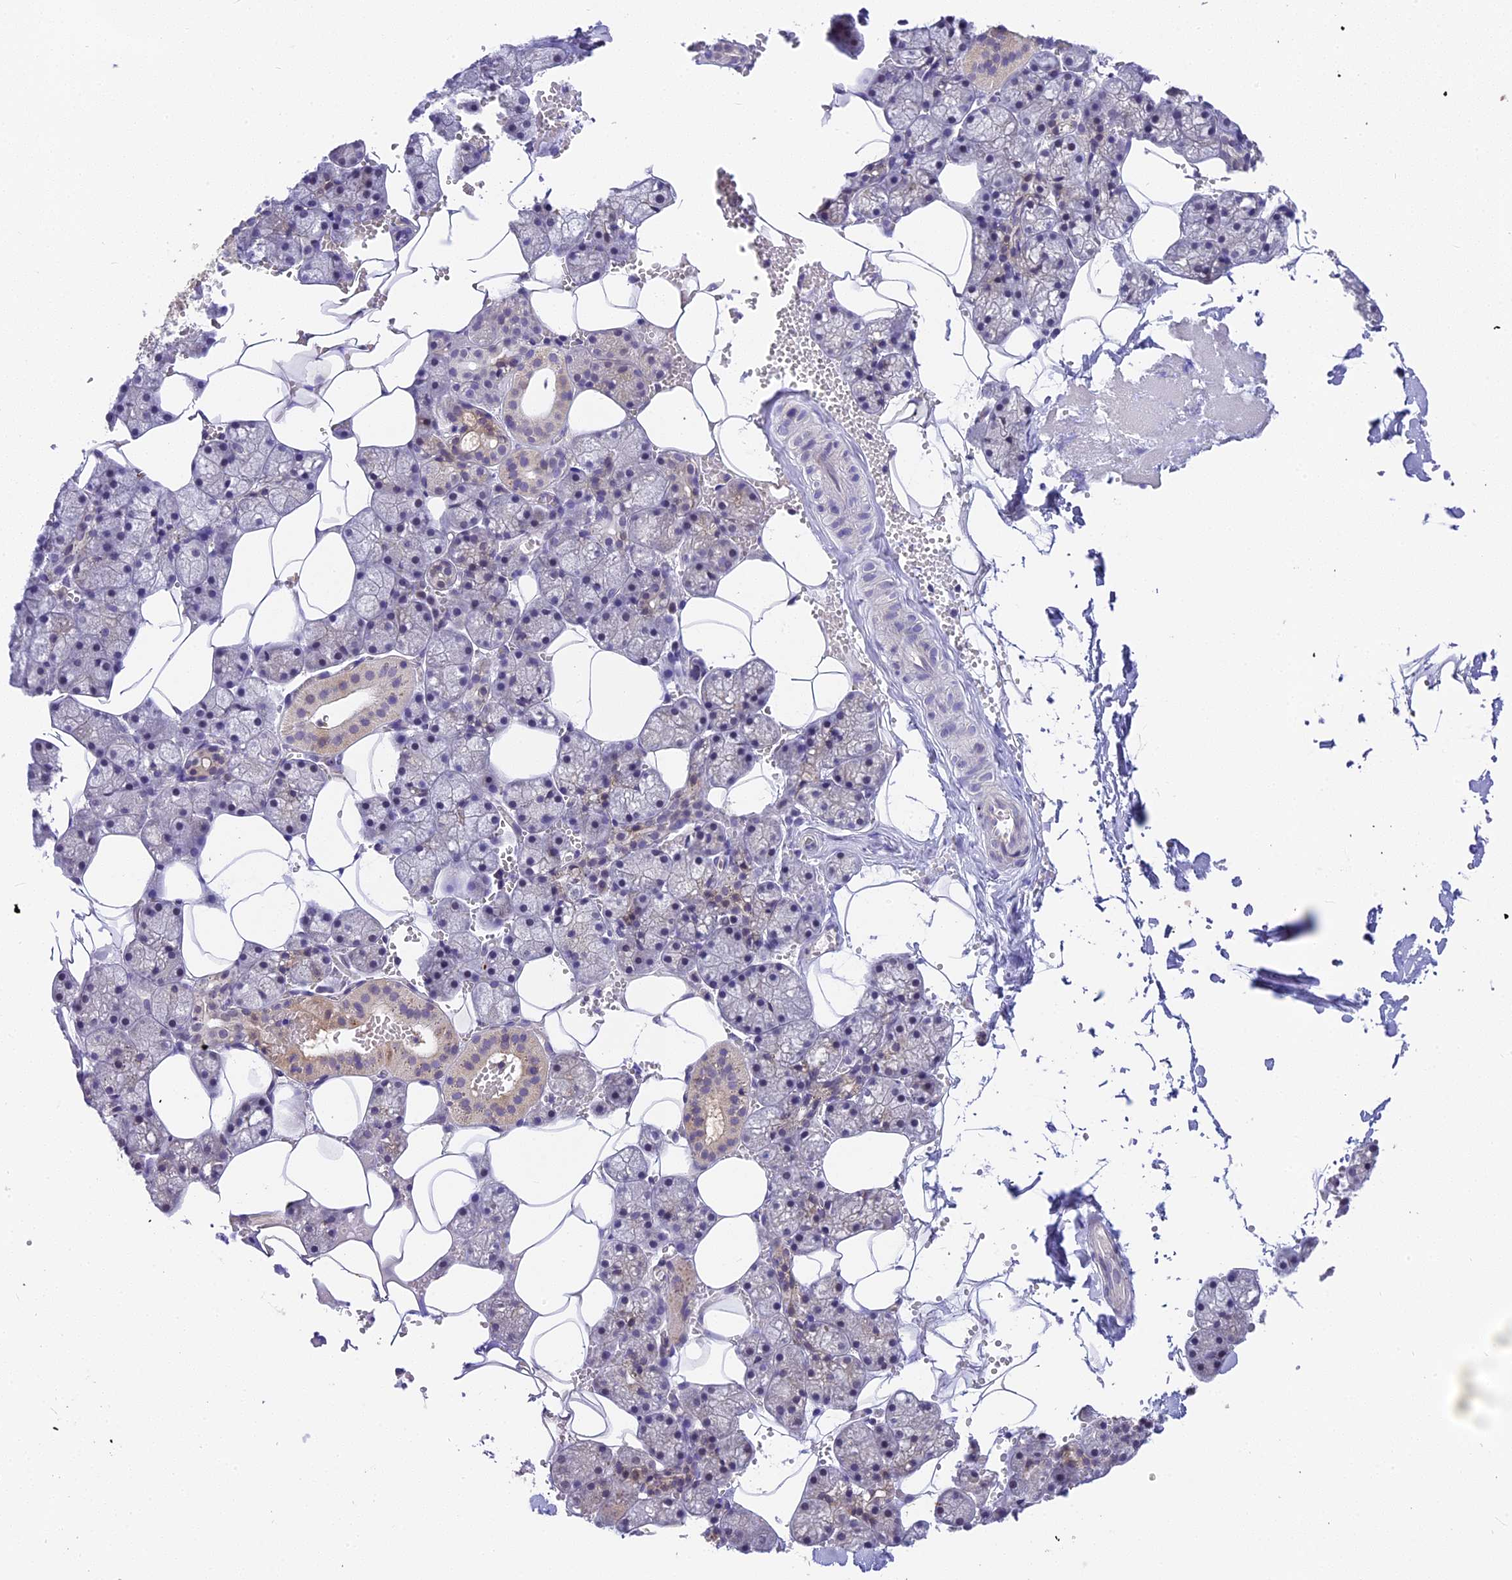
{"staining": {"intensity": "weak", "quantity": "<25%", "location": "cytoplasmic/membranous"}, "tissue": "salivary gland", "cell_type": "Glandular cells", "image_type": "normal", "snomed": [{"axis": "morphology", "description": "Normal tissue, NOS"}, {"axis": "topography", "description": "Salivary gland"}], "caption": "IHC image of unremarkable salivary gland: salivary gland stained with DAB (3,3'-diaminobenzidine) displays no significant protein staining in glandular cells.", "gene": "BSCL2", "patient": {"sex": "male", "age": 62}}